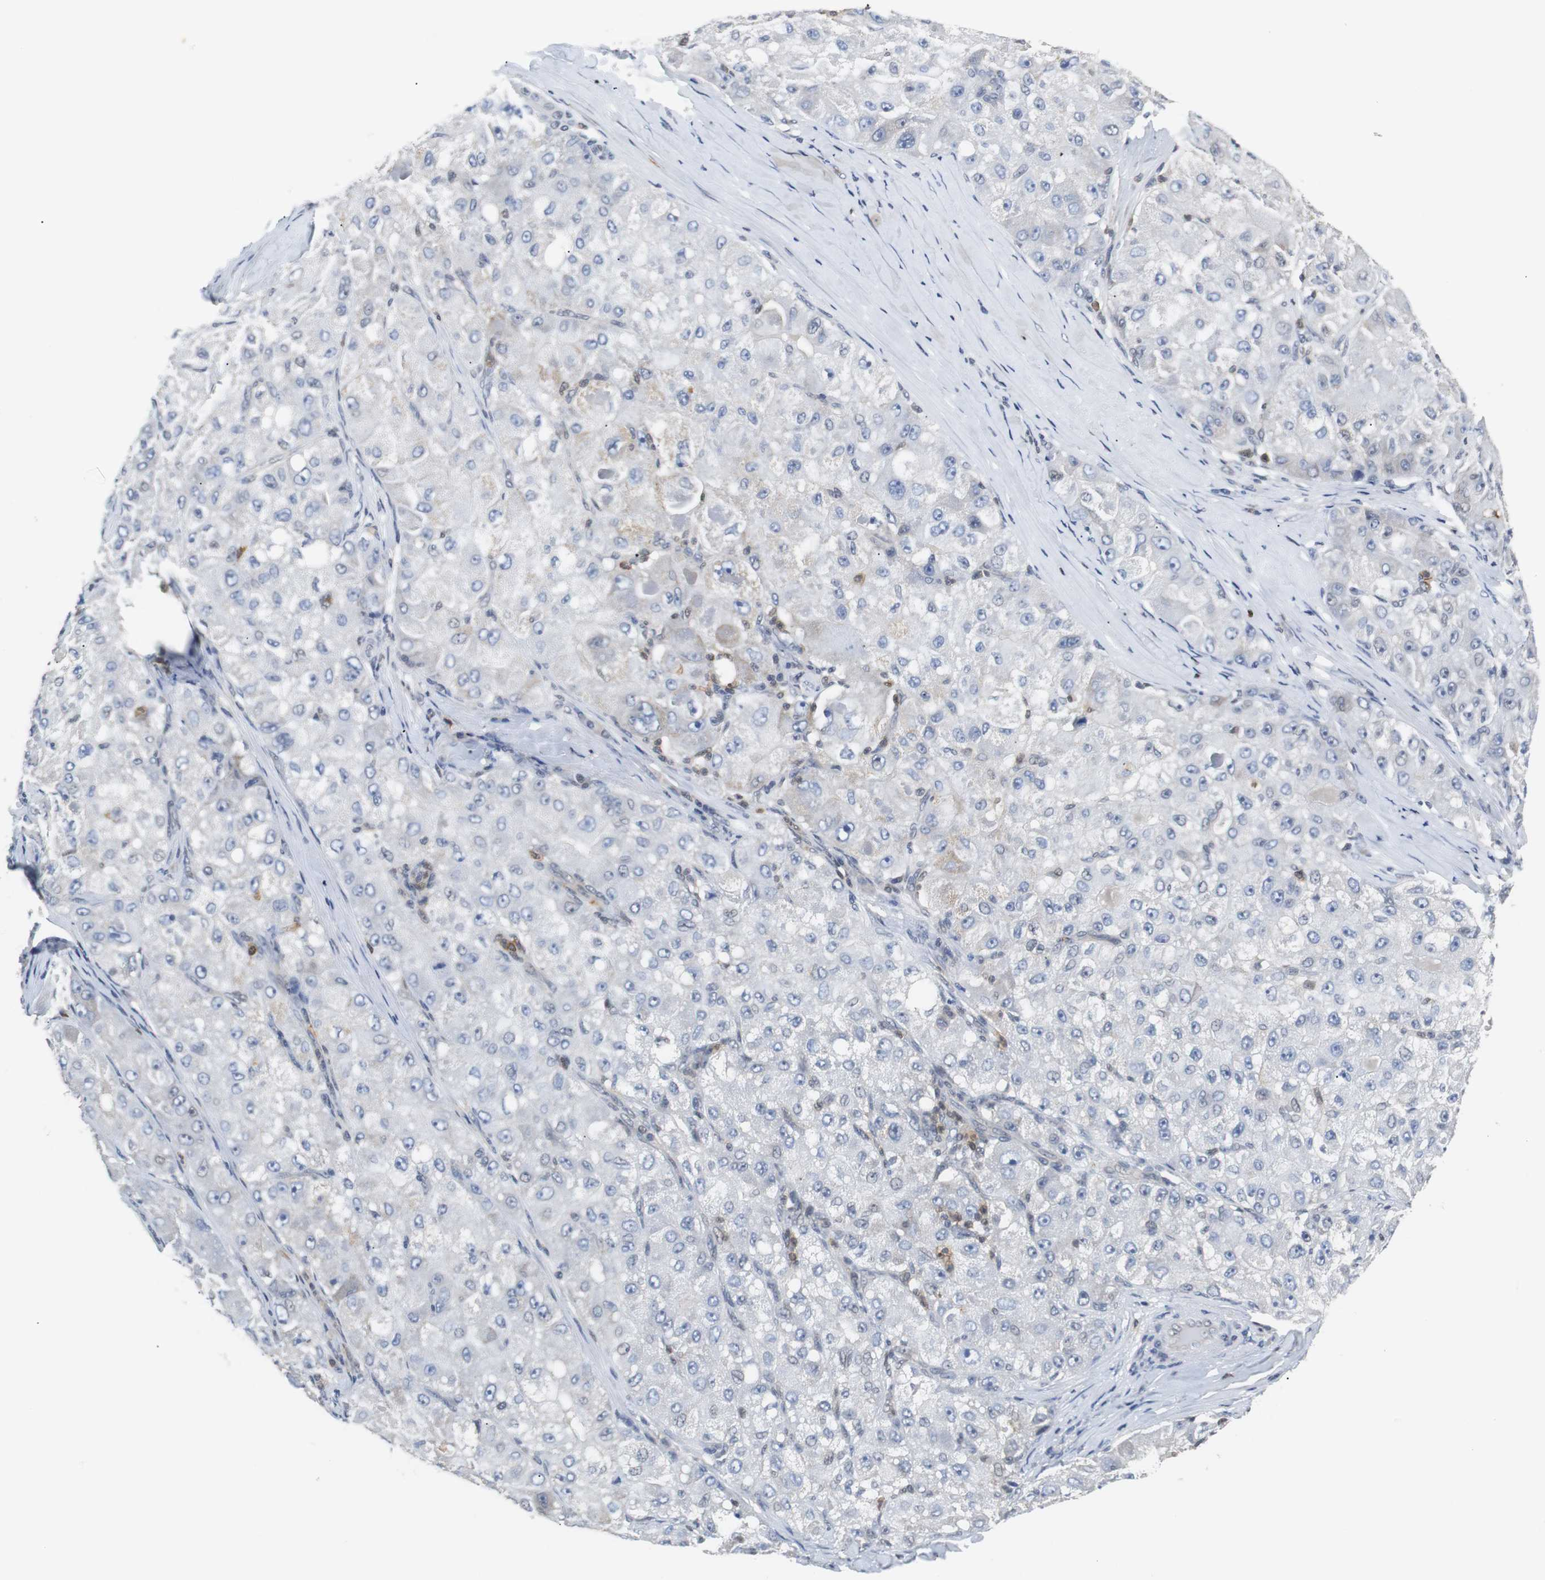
{"staining": {"intensity": "negative", "quantity": "none", "location": "none"}, "tissue": "liver cancer", "cell_type": "Tumor cells", "image_type": "cancer", "snomed": [{"axis": "morphology", "description": "Carcinoma, Hepatocellular, NOS"}, {"axis": "topography", "description": "Liver"}], "caption": "There is no significant positivity in tumor cells of liver cancer. (DAB (3,3'-diaminobenzidine) IHC with hematoxylin counter stain).", "gene": "SIRT1", "patient": {"sex": "male", "age": 80}}